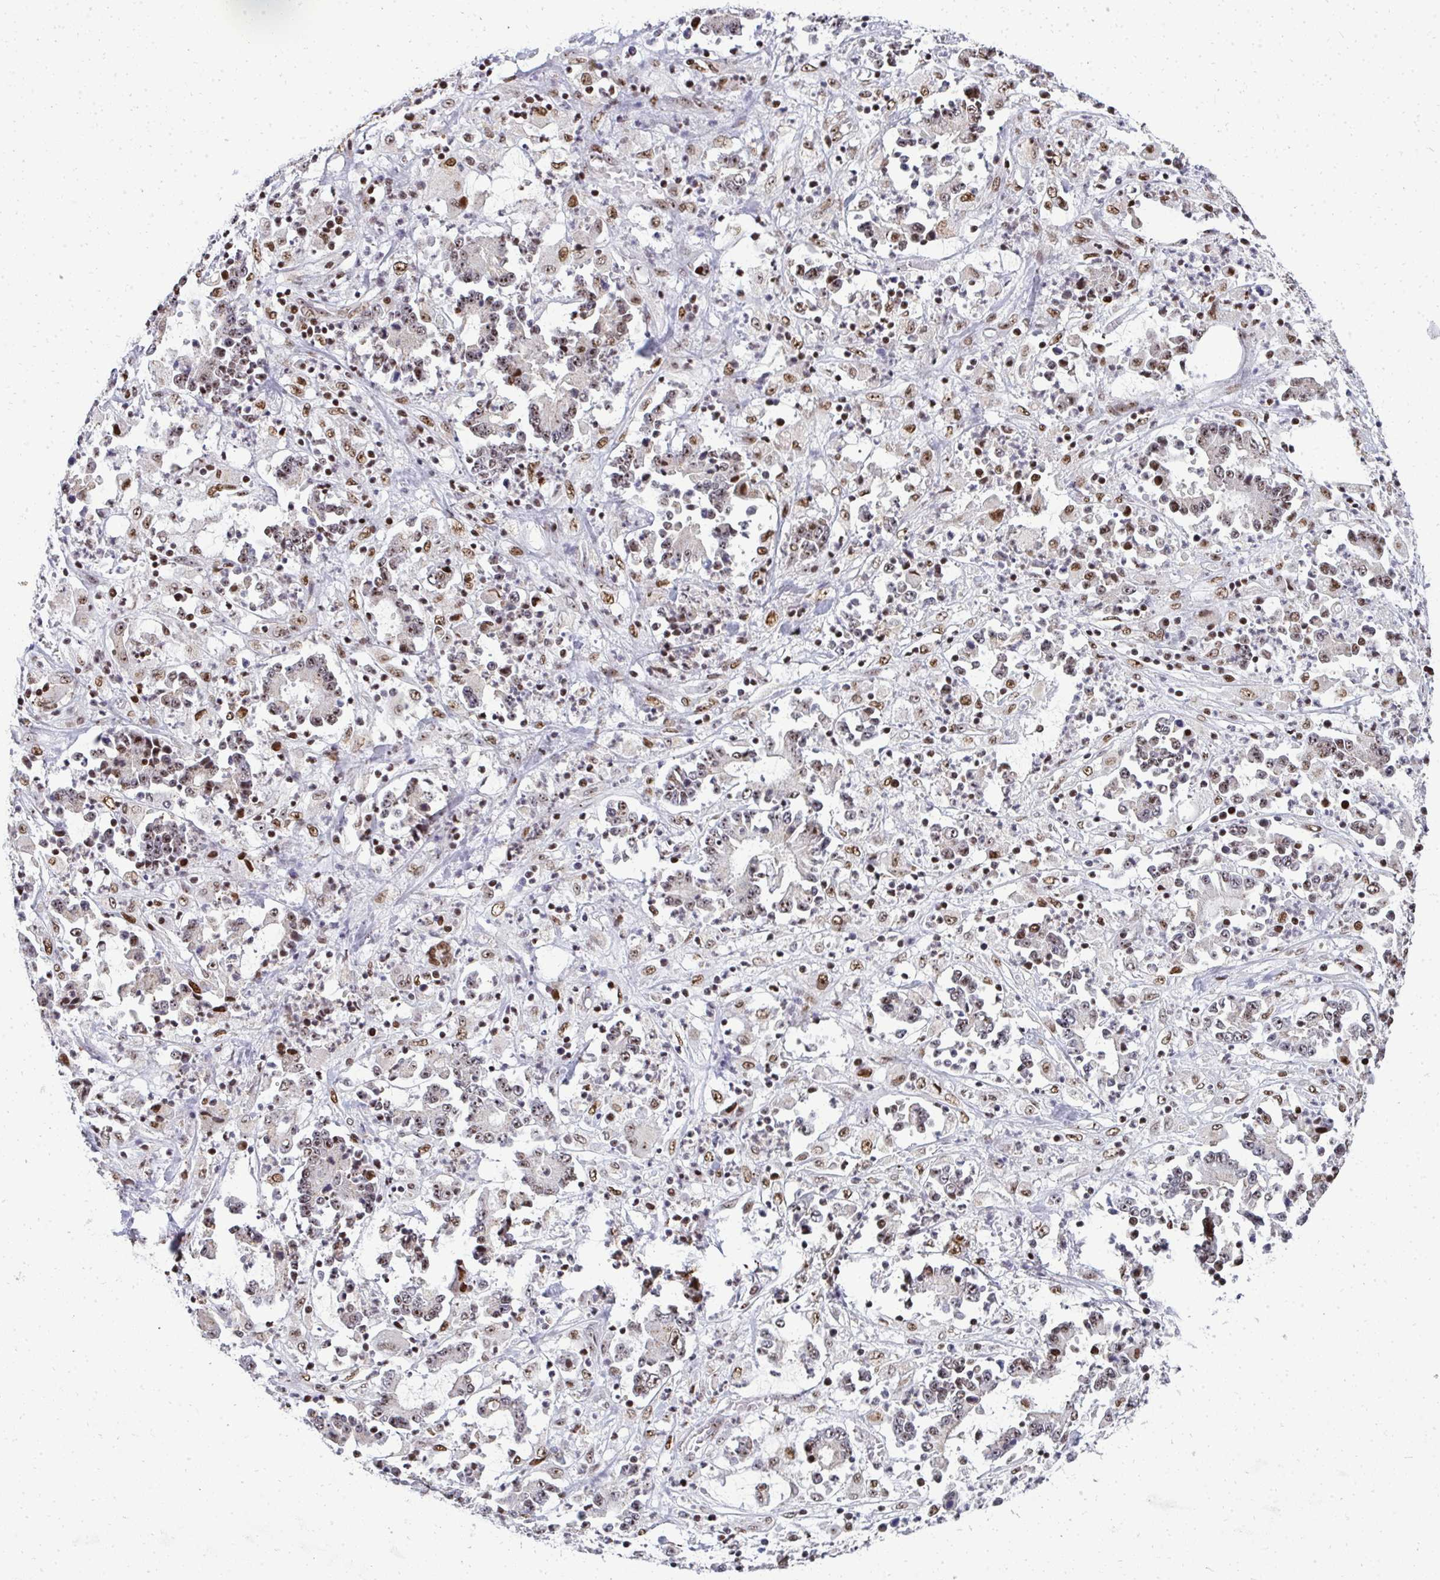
{"staining": {"intensity": "moderate", "quantity": "25%-75%", "location": "nuclear"}, "tissue": "stomach cancer", "cell_type": "Tumor cells", "image_type": "cancer", "snomed": [{"axis": "morphology", "description": "Adenocarcinoma, NOS"}, {"axis": "topography", "description": "Stomach, upper"}], "caption": "High-power microscopy captured an immunohistochemistry histopathology image of stomach adenocarcinoma, revealing moderate nuclear staining in approximately 25%-75% of tumor cells. The protein is shown in brown color, while the nuclei are stained blue.", "gene": "SIRT7", "patient": {"sex": "male", "age": 68}}